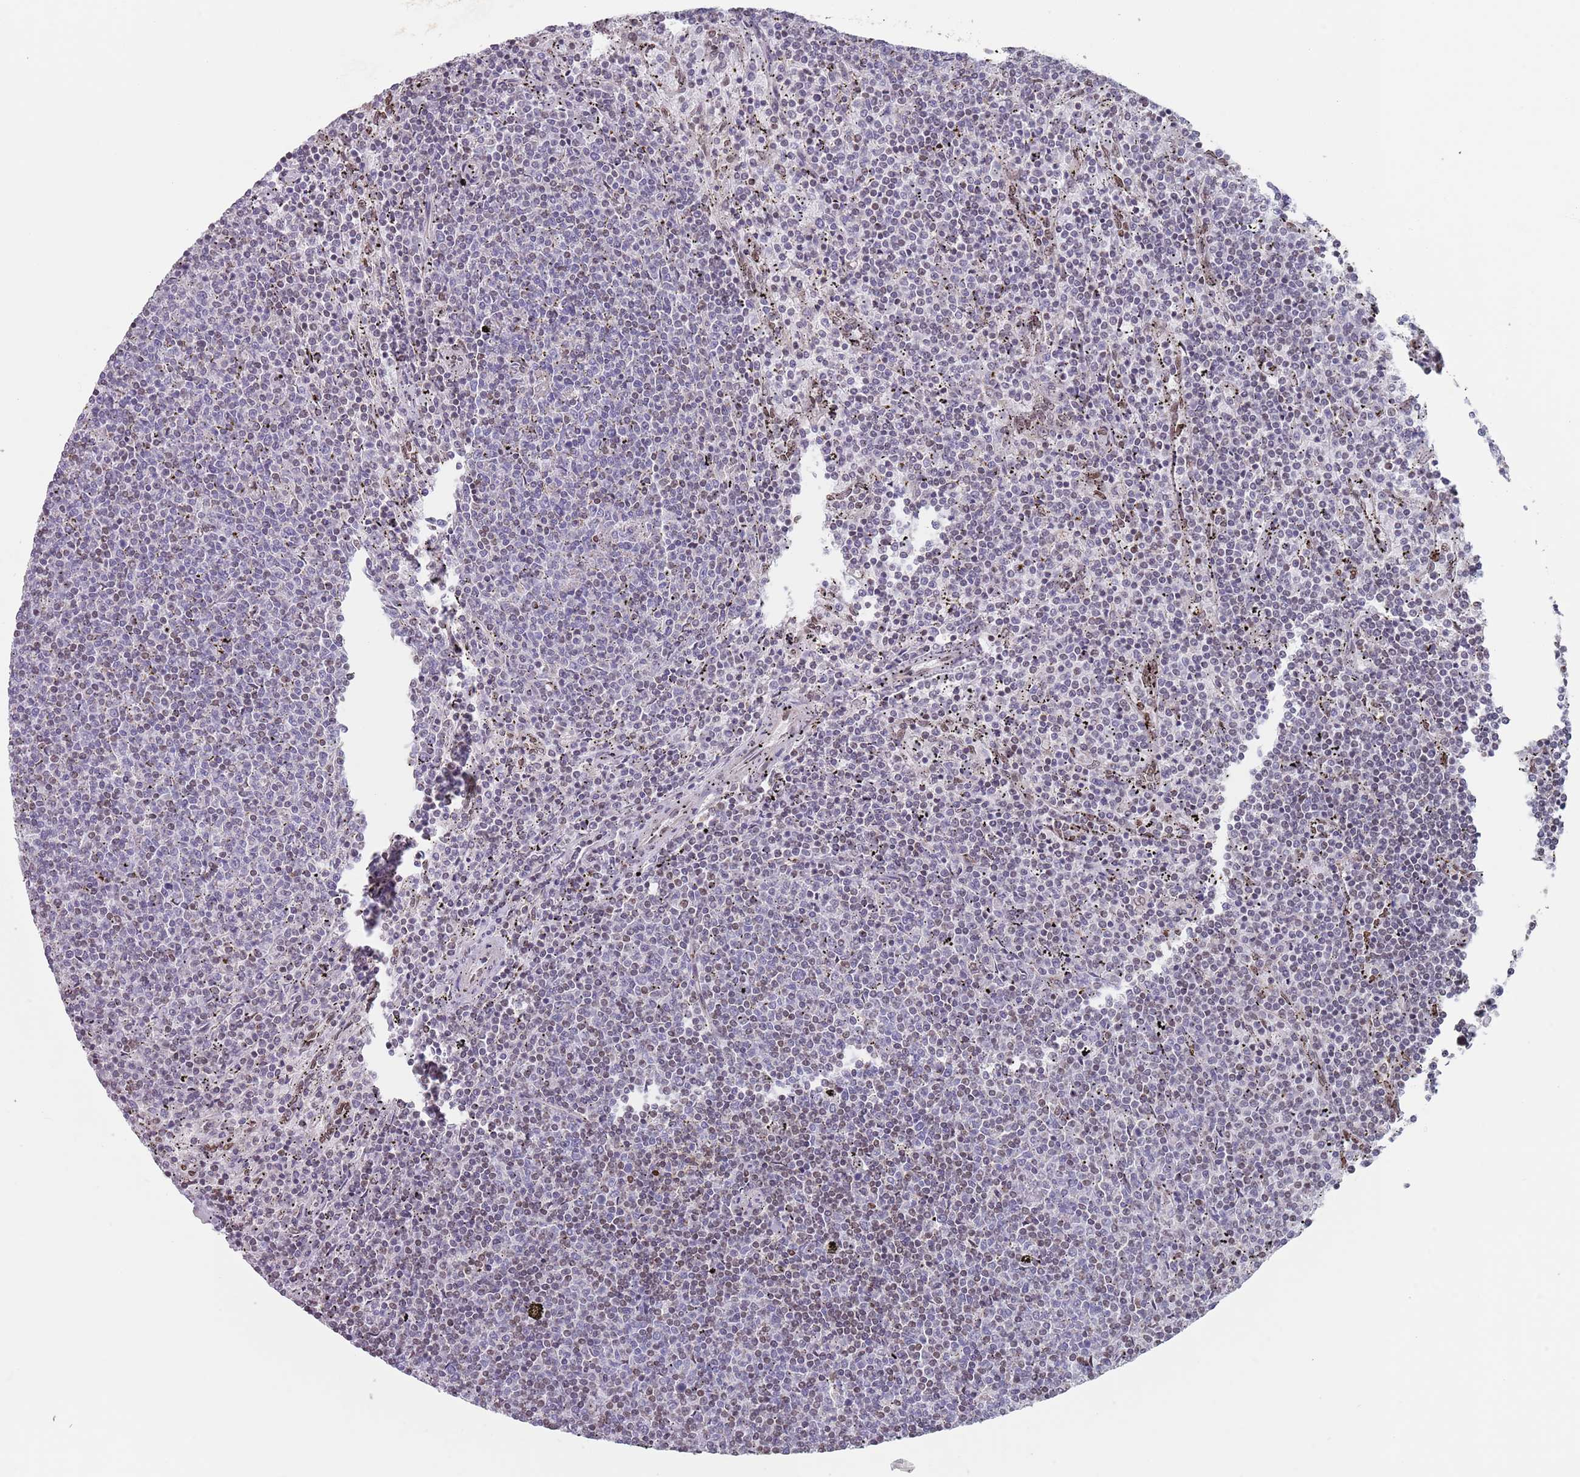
{"staining": {"intensity": "negative", "quantity": "none", "location": "none"}, "tissue": "lymphoma", "cell_type": "Tumor cells", "image_type": "cancer", "snomed": [{"axis": "morphology", "description": "Malignant lymphoma, non-Hodgkin's type, Low grade"}, {"axis": "topography", "description": "Spleen"}], "caption": "Immunohistochemistry (IHC) image of neoplastic tissue: human lymphoma stained with DAB shows no significant protein expression in tumor cells.", "gene": "MFSD12", "patient": {"sex": "female", "age": 50}}